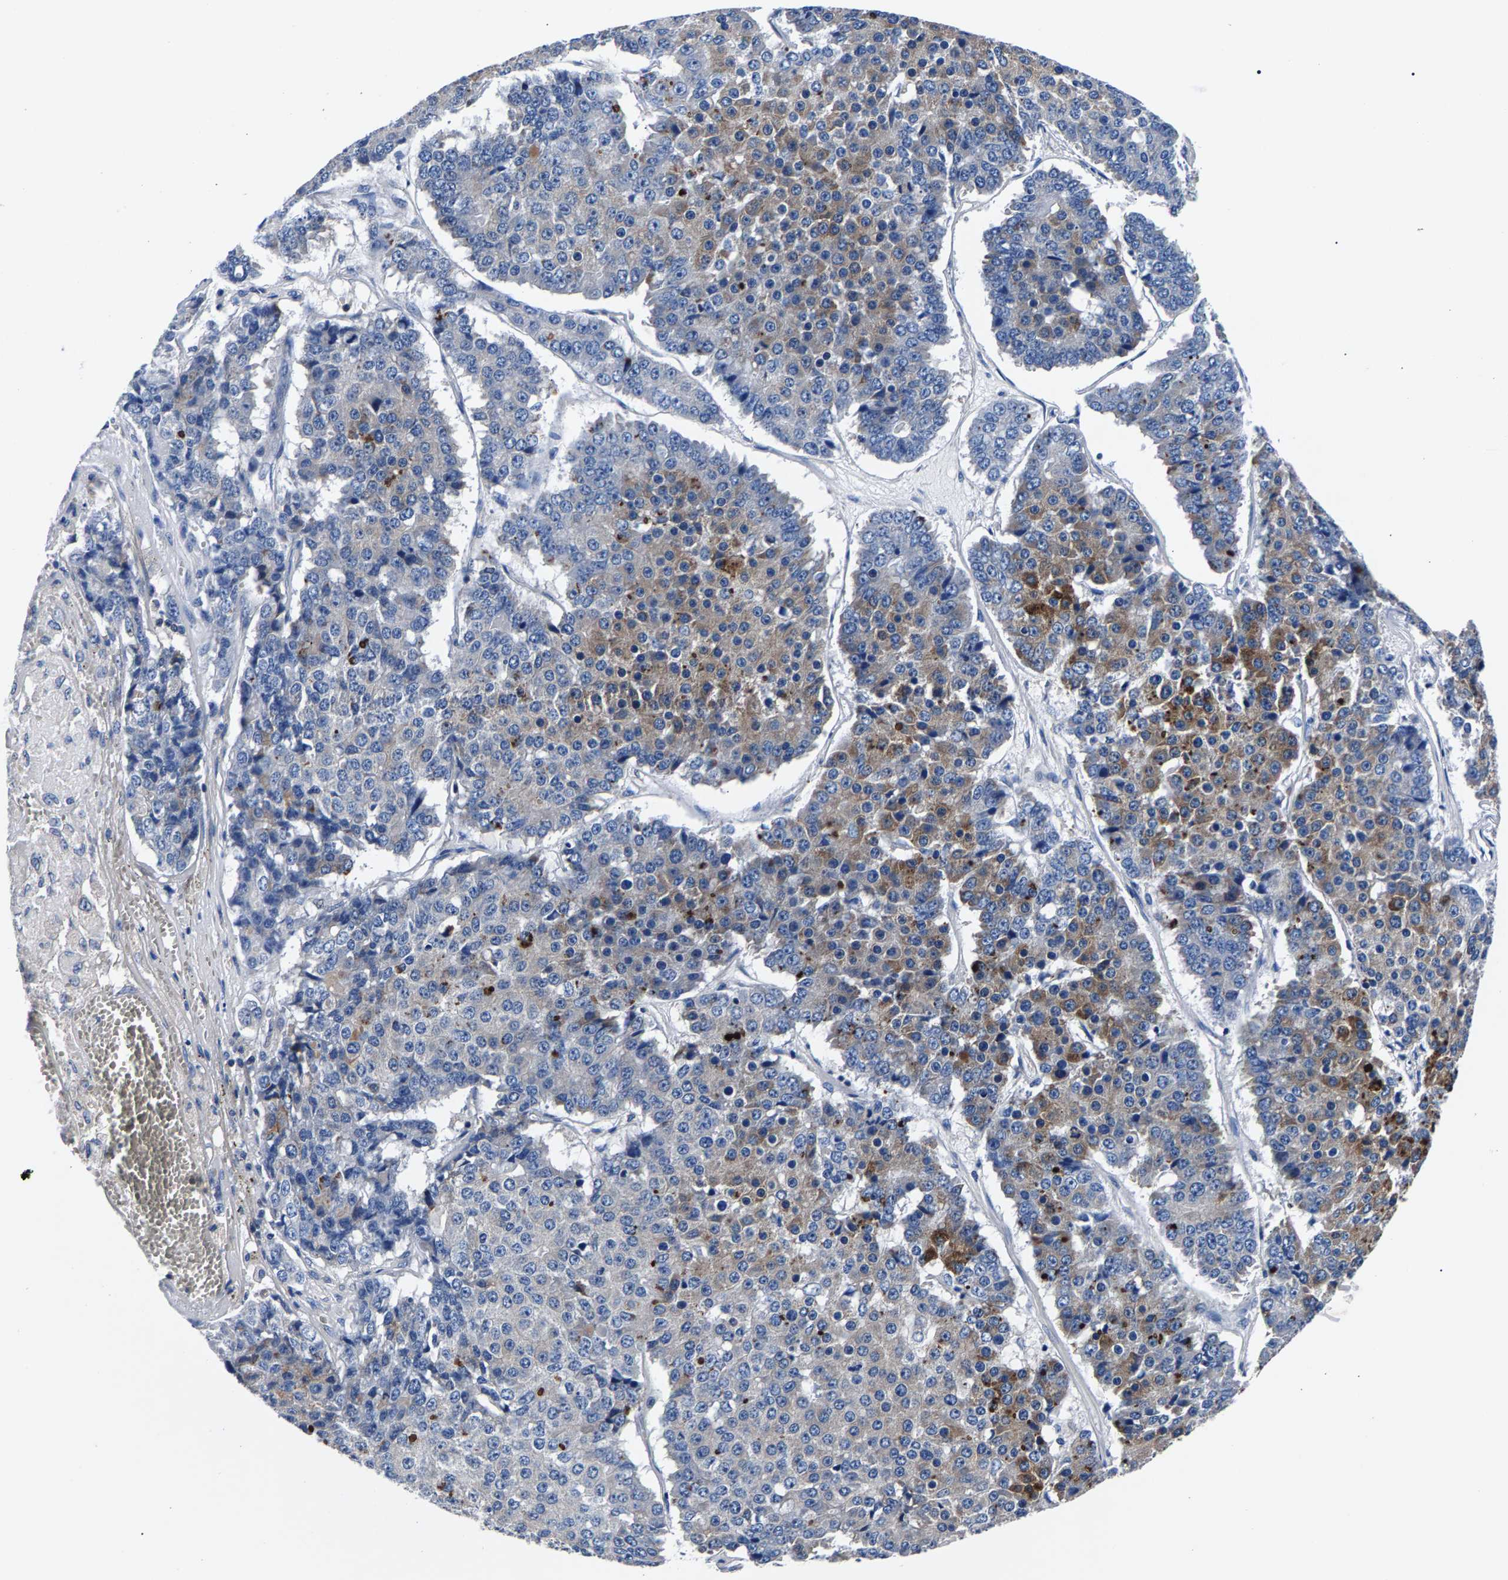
{"staining": {"intensity": "moderate", "quantity": "25%-75%", "location": "cytoplasmic/membranous"}, "tissue": "pancreatic cancer", "cell_type": "Tumor cells", "image_type": "cancer", "snomed": [{"axis": "morphology", "description": "Adenocarcinoma, NOS"}, {"axis": "topography", "description": "Pancreas"}], "caption": "Pancreatic cancer stained for a protein (brown) demonstrates moderate cytoplasmic/membranous positive positivity in approximately 25%-75% of tumor cells.", "gene": "PHF24", "patient": {"sex": "male", "age": 50}}